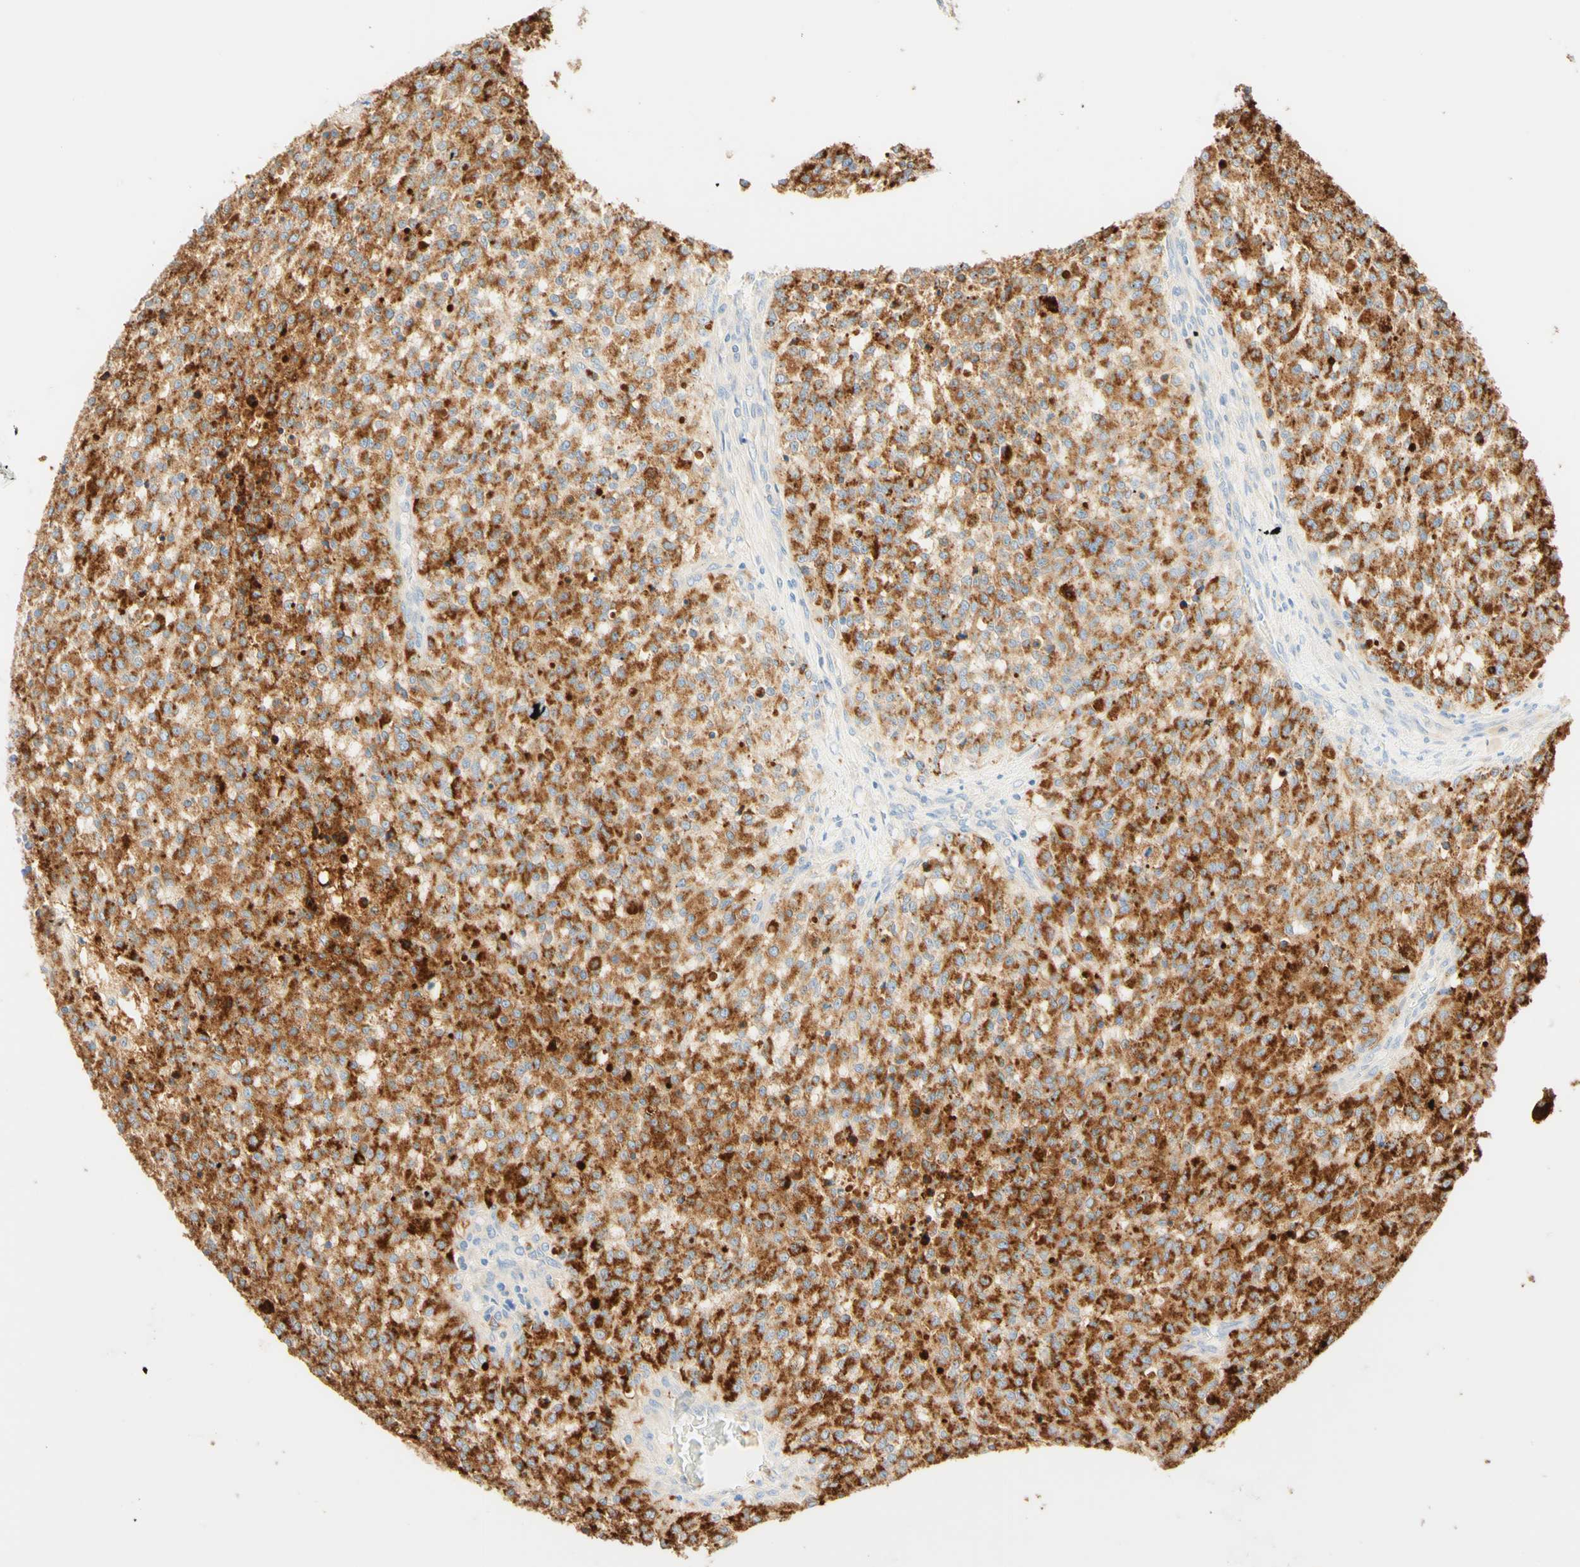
{"staining": {"intensity": "moderate", "quantity": ">75%", "location": "cytoplasmic/membranous"}, "tissue": "testis cancer", "cell_type": "Tumor cells", "image_type": "cancer", "snomed": [{"axis": "morphology", "description": "Seminoma, NOS"}, {"axis": "topography", "description": "Testis"}], "caption": "Immunohistochemistry micrograph of human testis seminoma stained for a protein (brown), which reveals medium levels of moderate cytoplasmic/membranous positivity in about >75% of tumor cells.", "gene": "CD63", "patient": {"sex": "male", "age": 59}}